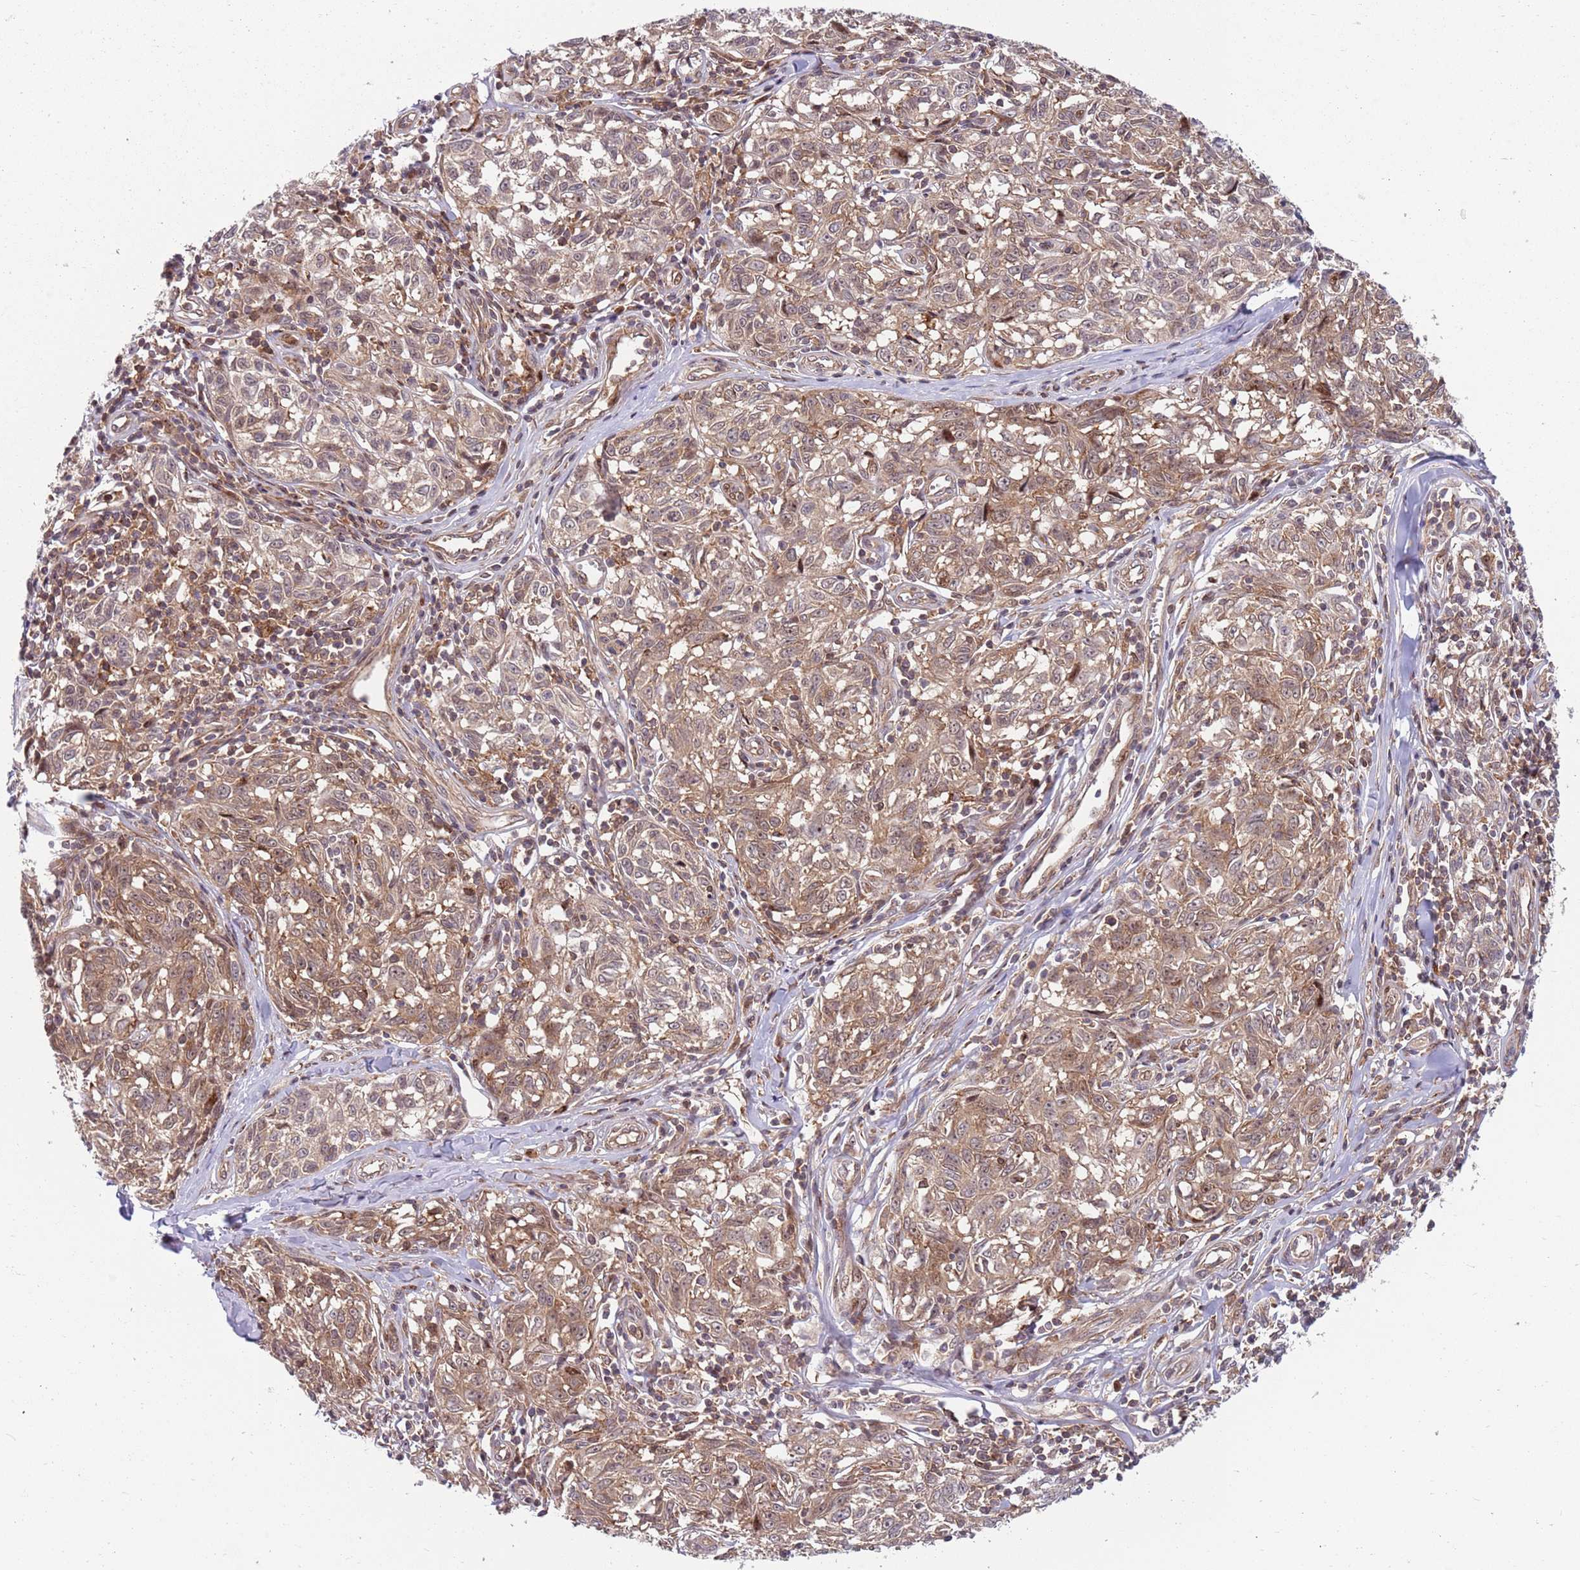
{"staining": {"intensity": "moderate", "quantity": ">75%", "location": "cytoplasmic/membranous,nuclear"}, "tissue": "melanoma", "cell_type": "Tumor cells", "image_type": "cancer", "snomed": [{"axis": "morphology", "description": "Normal tissue, NOS"}, {"axis": "morphology", "description": "Malignant melanoma, NOS"}, {"axis": "topography", "description": "Skin"}], "caption": "This image reveals immunohistochemistry staining of human malignant melanoma, with medium moderate cytoplasmic/membranous and nuclear staining in about >75% of tumor cells.", "gene": "GGA1", "patient": {"sex": "female", "age": 64}}